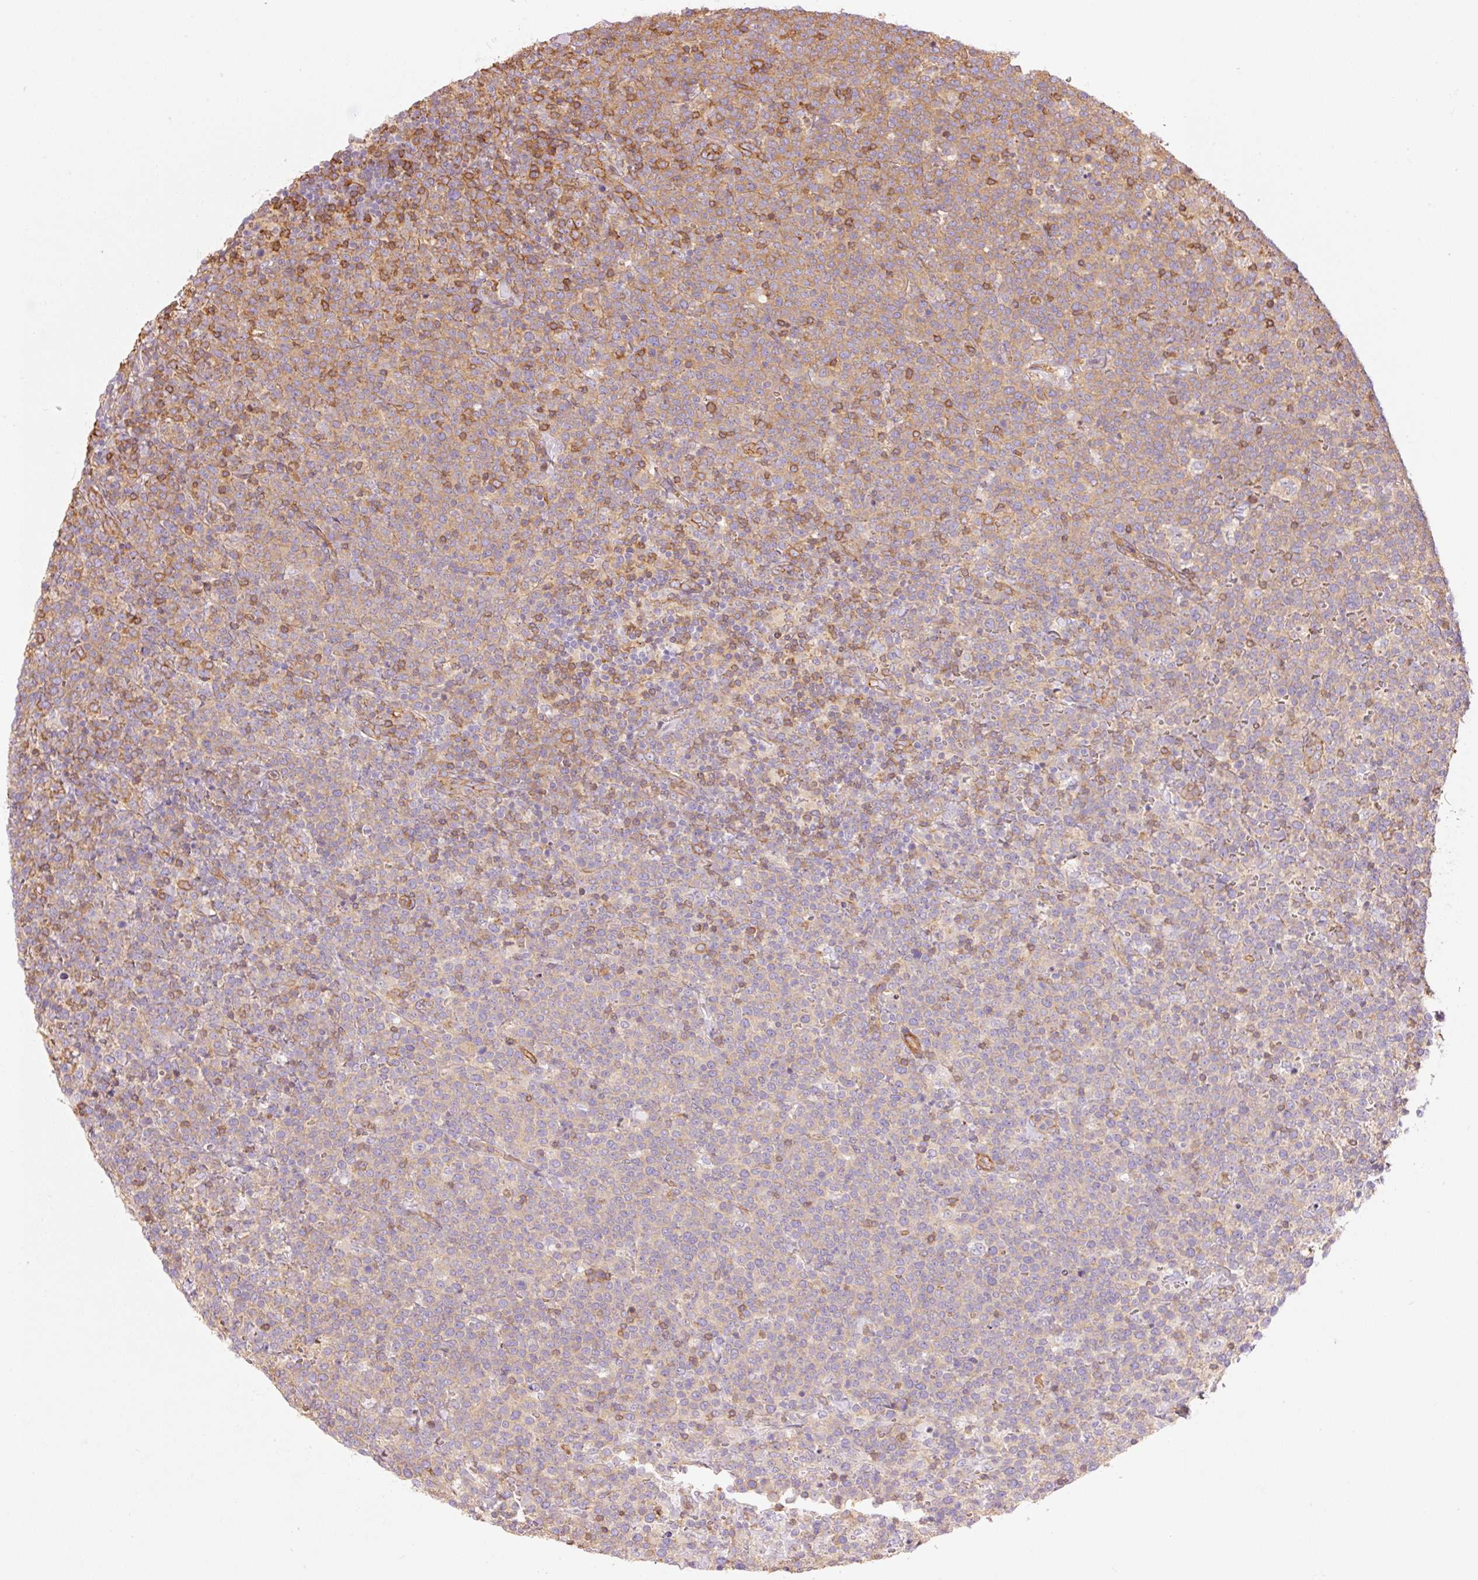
{"staining": {"intensity": "weak", "quantity": "25%-75%", "location": "cytoplasmic/membranous"}, "tissue": "lymphoma", "cell_type": "Tumor cells", "image_type": "cancer", "snomed": [{"axis": "morphology", "description": "Malignant lymphoma, non-Hodgkin's type, High grade"}, {"axis": "topography", "description": "Lymph node"}], "caption": "High-power microscopy captured an IHC photomicrograph of high-grade malignant lymphoma, non-Hodgkin's type, revealing weak cytoplasmic/membranous expression in approximately 25%-75% of tumor cells.", "gene": "PPP1R1B", "patient": {"sex": "male", "age": 61}}